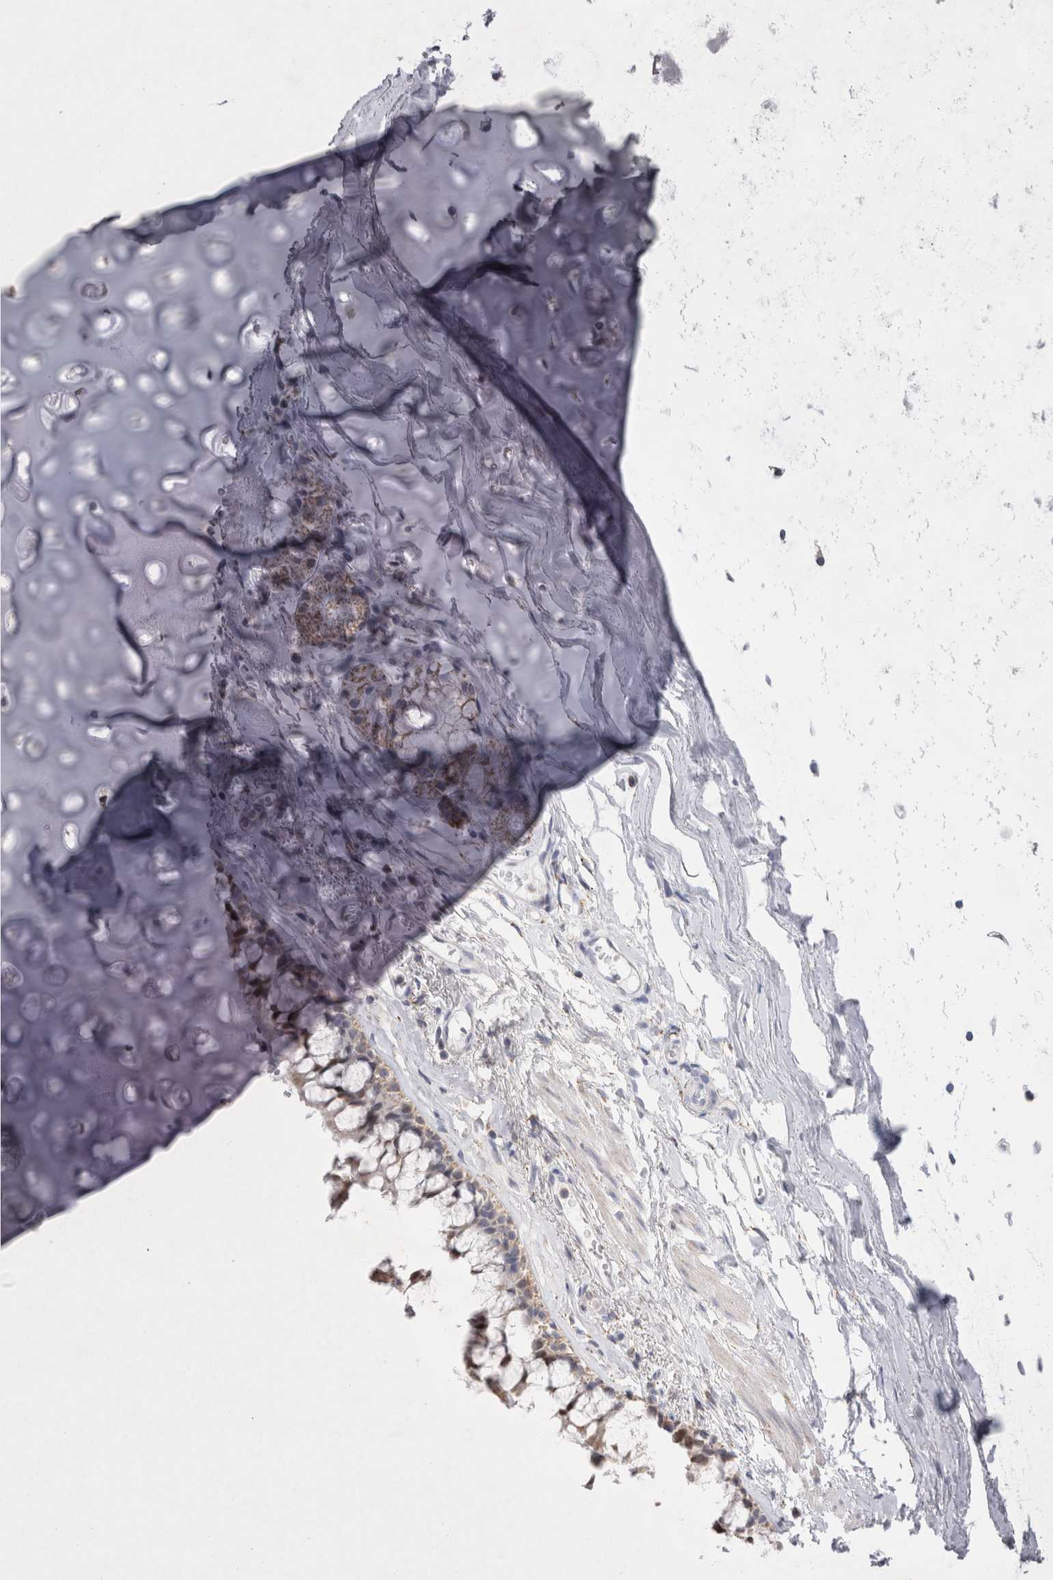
{"staining": {"intensity": "weak", "quantity": ">75%", "location": "cytoplasmic/membranous"}, "tissue": "bronchus", "cell_type": "Respiratory epithelial cells", "image_type": "normal", "snomed": [{"axis": "morphology", "description": "Normal tissue, NOS"}, {"axis": "morphology", "description": "Inflammation, NOS"}, {"axis": "topography", "description": "Cartilage tissue"}, {"axis": "topography", "description": "Bronchus"}, {"axis": "topography", "description": "Lung"}], "caption": "Immunohistochemistry (IHC) histopathology image of normal human bronchus stained for a protein (brown), which demonstrates low levels of weak cytoplasmic/membranous expression in about >75% of respiratory epithelial cells.", "gene": "AGMAT", "patient": {"sex": "female", "age": 64}}